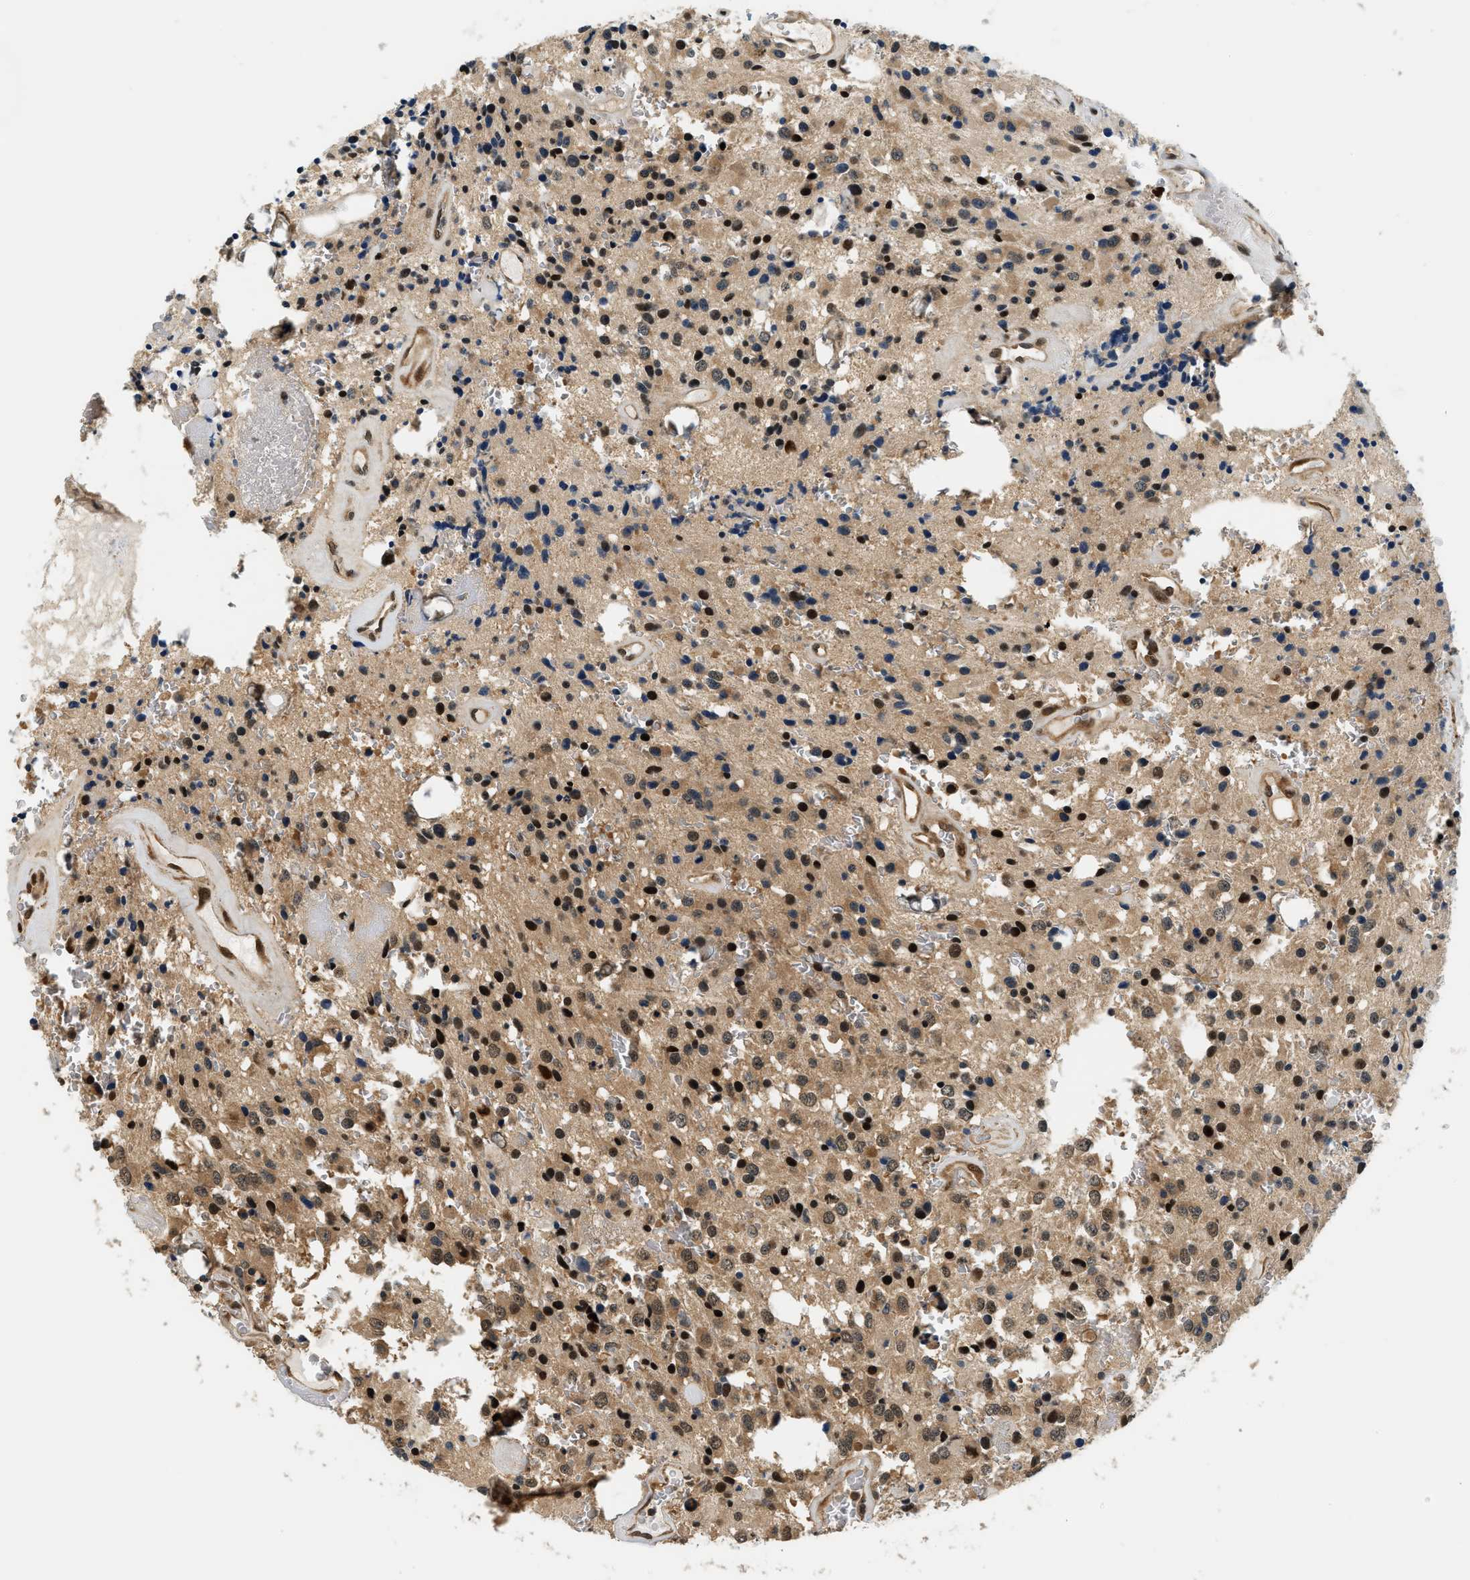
{"staining": {"intensity": "moderate", "quantity": ">75%", "location": "cytoplasmic/membranous,nuclear"}, "tissue": "glioma", "cell_type": "Tumor cells", "image_type": "cancer", "snomed": [{"axis": "morphology", "description": "Glioma, malignant, Low grade"}, {"axis": "topography", "description": "Brain"}], "caption": "High-power microscopy captured an immunohistochemistry (IHC) histopathology image of glioma, revealing moderate cytoplasmic/membranous and nuclear expression in approximately >75% of tumor cells.", "gene": "PSMD3", "patient": {"sex": "male", "age": 58}}